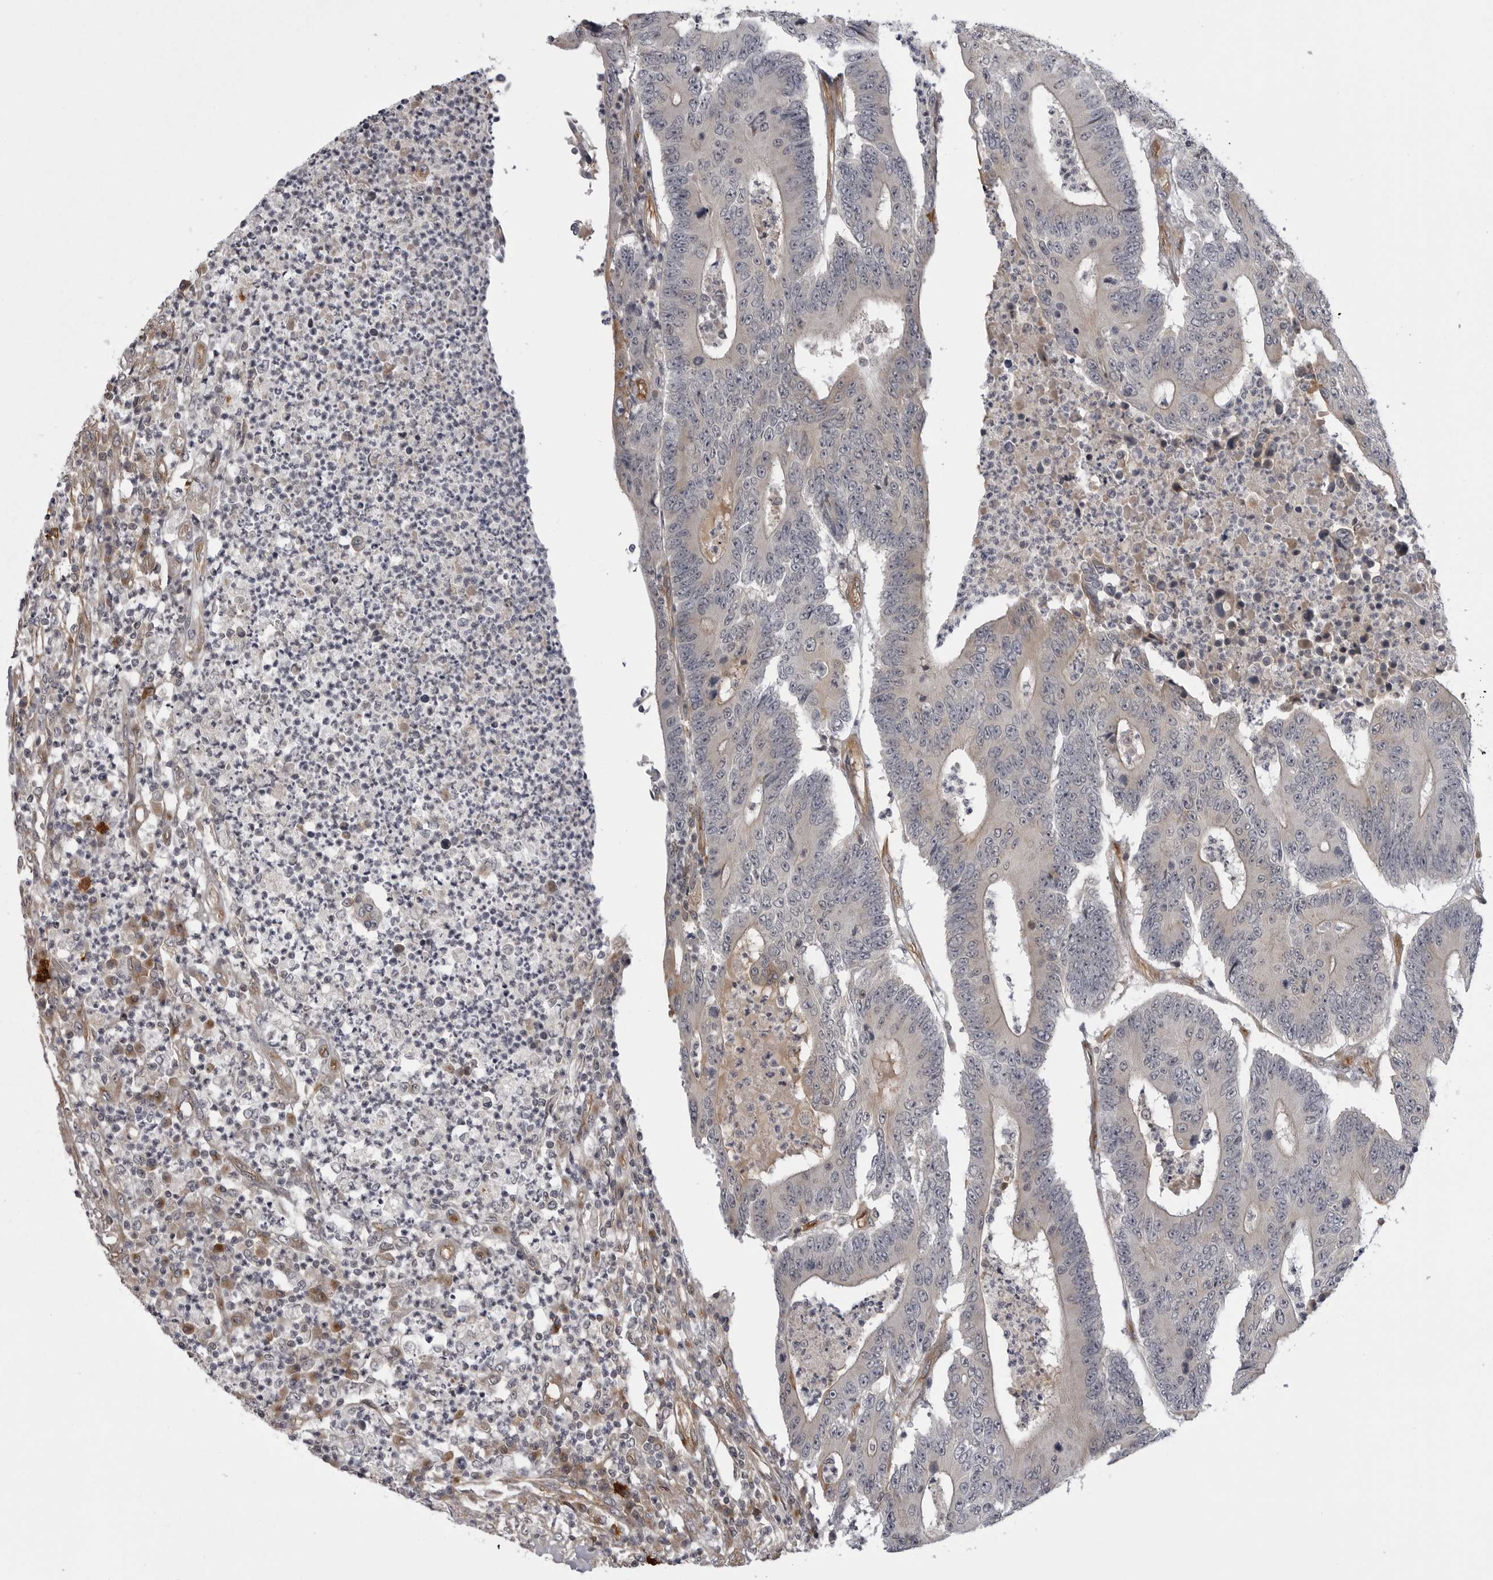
{"staining": {"intensity": "negative", "quantity": "none", "location": "none"}, "tissue": "colorectal cancer", "cell_type": "Tumor cells", "image_type": "cancer", "snomed": [{"axis": "morphology", "description": "Adenocarcinoma, NOS"}, {"axis": "topography", "description": "Colon"}], "caption": "High power microscopy histopathology image of an immunohistochemistry micrograph of colorectal cancer (adenocarcinoma), revealing no significant expression in tumor cells.", "gene": "LRRC45", "patient": {"sex": "male", "age": 83}}